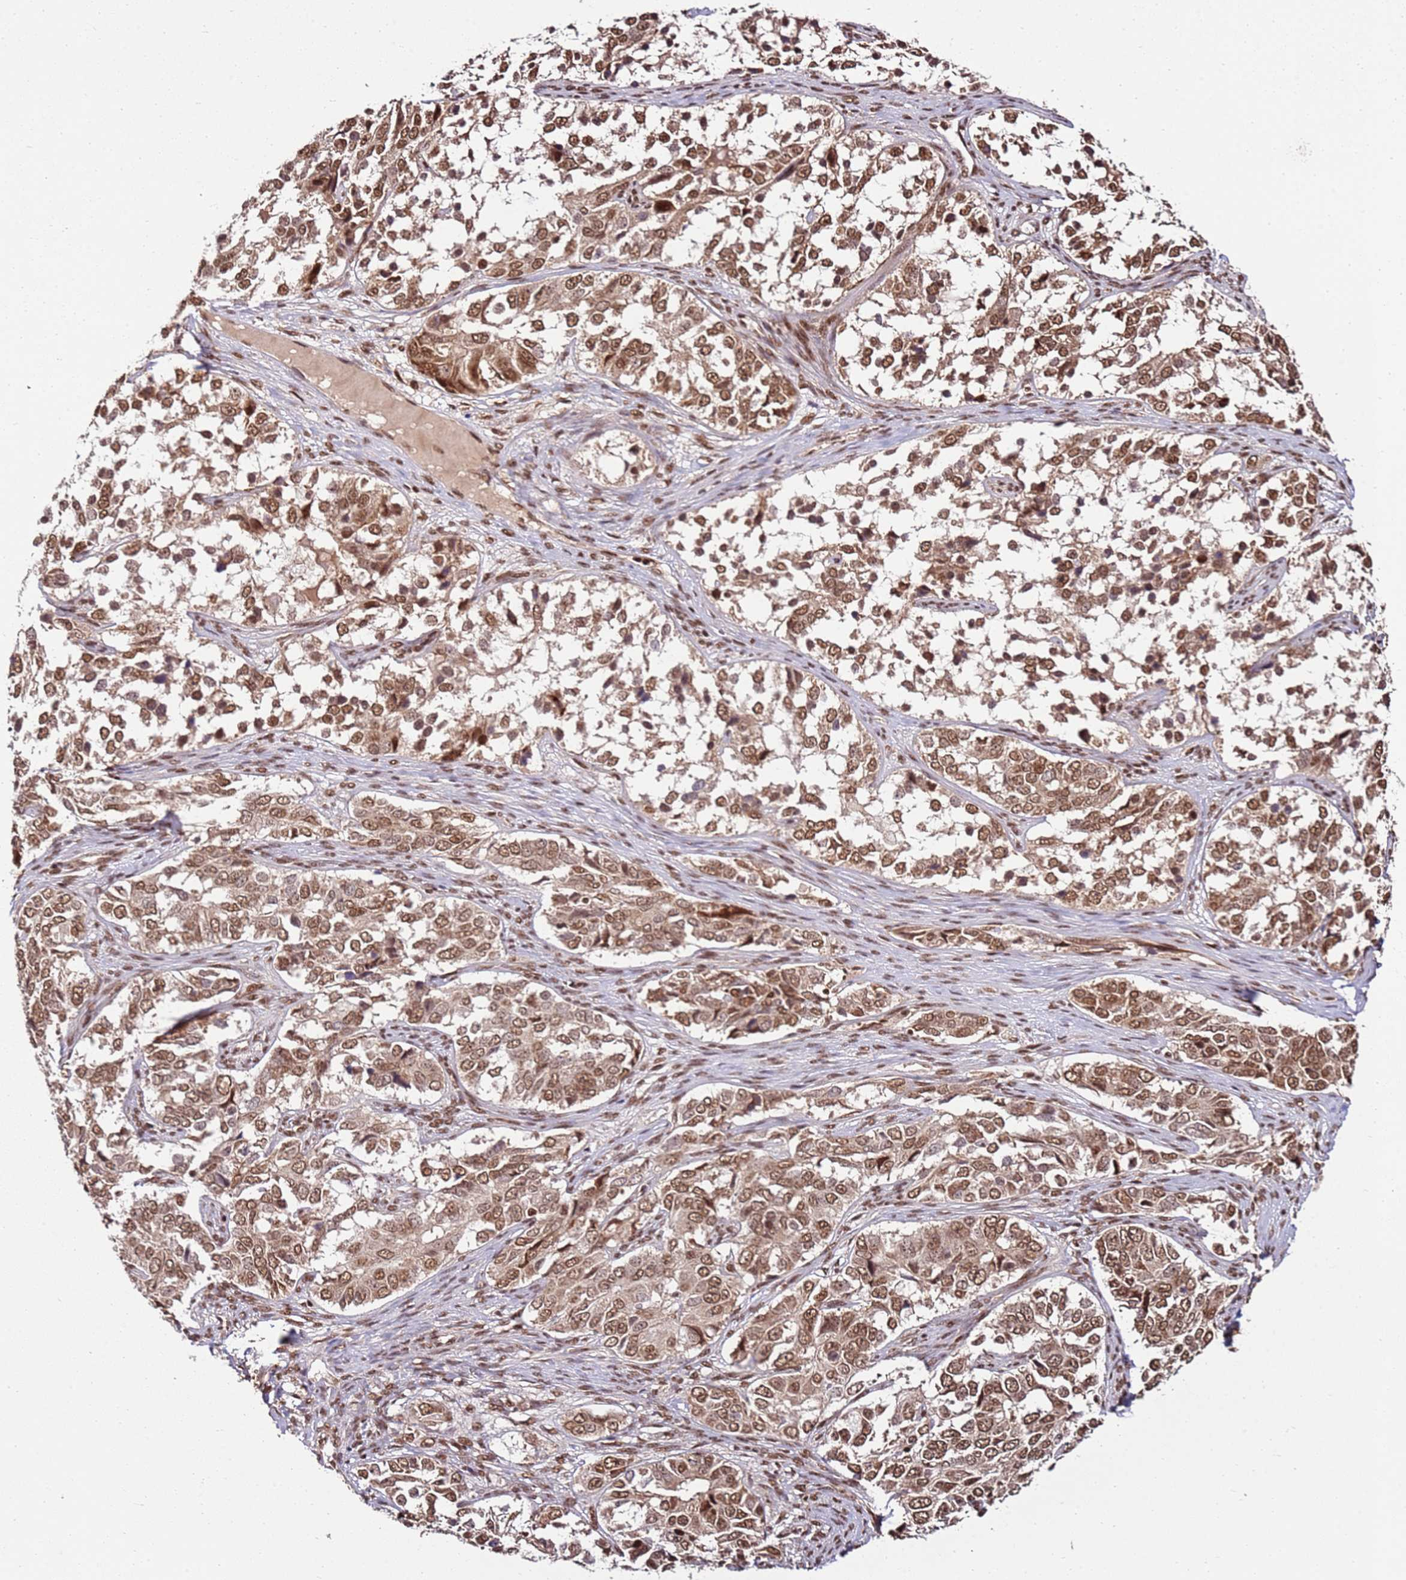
{"staining": {"intensity": "moderate", "quantity": ">75%", "location": "nuclear"}, "tissue": "ovarian cancer", "cell_type": "Tumor cells", "image_type": "cancer", "snomed": [{"axis": "morphology", "description": "Carcinoma, endometroid"}, {"axis": "topography", "description": "Ovary"}], "caption": "Human ovarian cancer (endometroid carcinoma) stained with a protein marker reveals moderate staining in tumor cells.", "gene": "ZBTB12", "patient": {"sex": "female", "age": 51}}